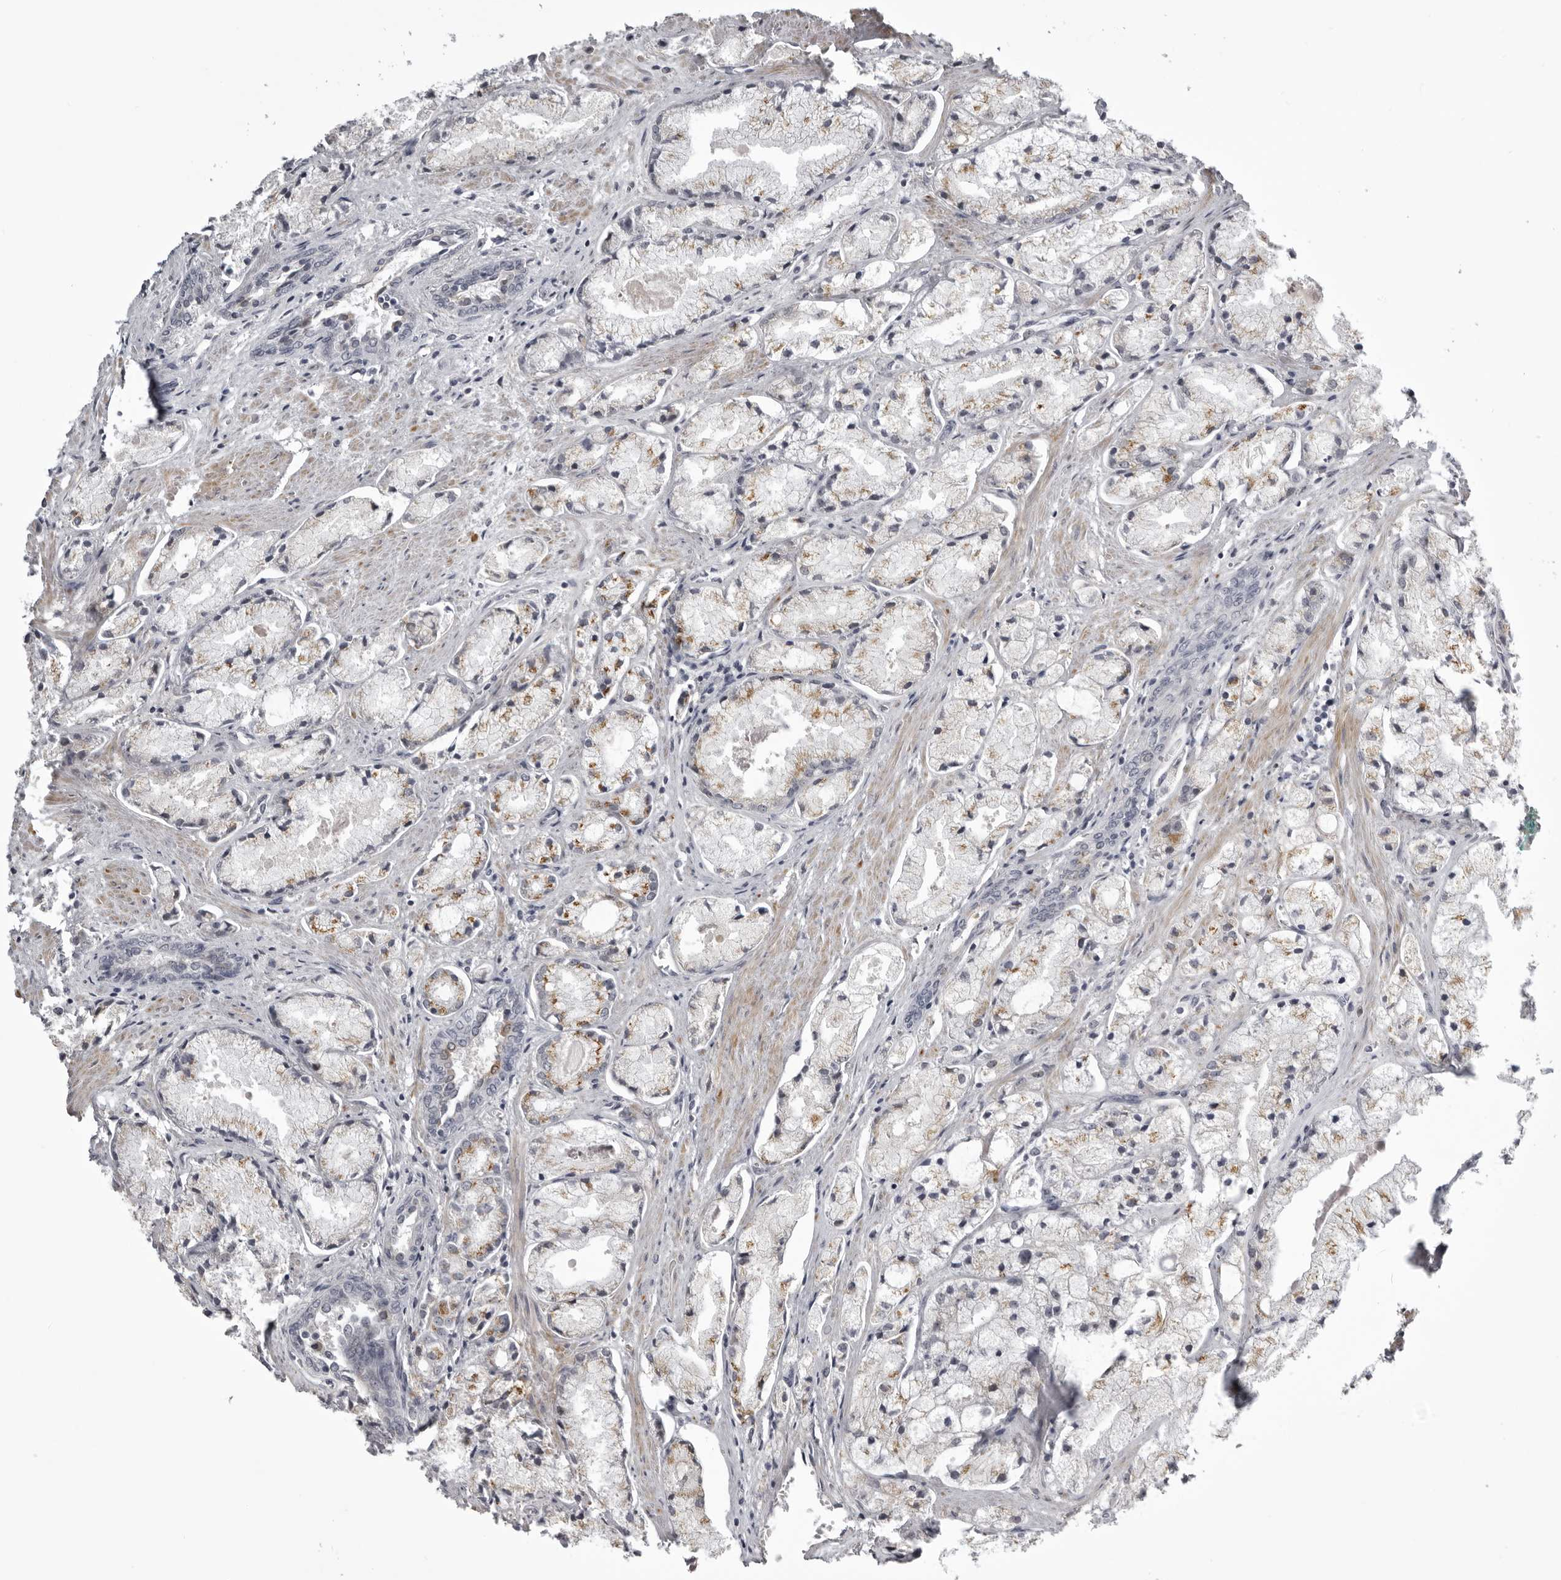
{"staining": {"intensity": "moderate", "quantity": "25%-75%", "location": "cytoplasmic/membranous"}, "tissue": "prostate cancer", "cell_type": "Tumor cells", "image_type": "cancer", "snomed": [{"axis": "morphology", "description": "Adenocarcinoma, High grade"}, {"axis": "topography", "description": "Prostate"}], "caption": "Protein staining of high-grade adenocarcinoma (prostate) tissue reveals moderate cytoplasmic/membranous expression in approximately 25%-75% of tumor cells. The staining was performed using DAB (3,3'-diaminobenzidine), with brown indicating positive protein expression. Nuclei are stained blue with hematoxylin.", "gene": "NCEH1", "patient": {"sex": "male", "age": 50}}